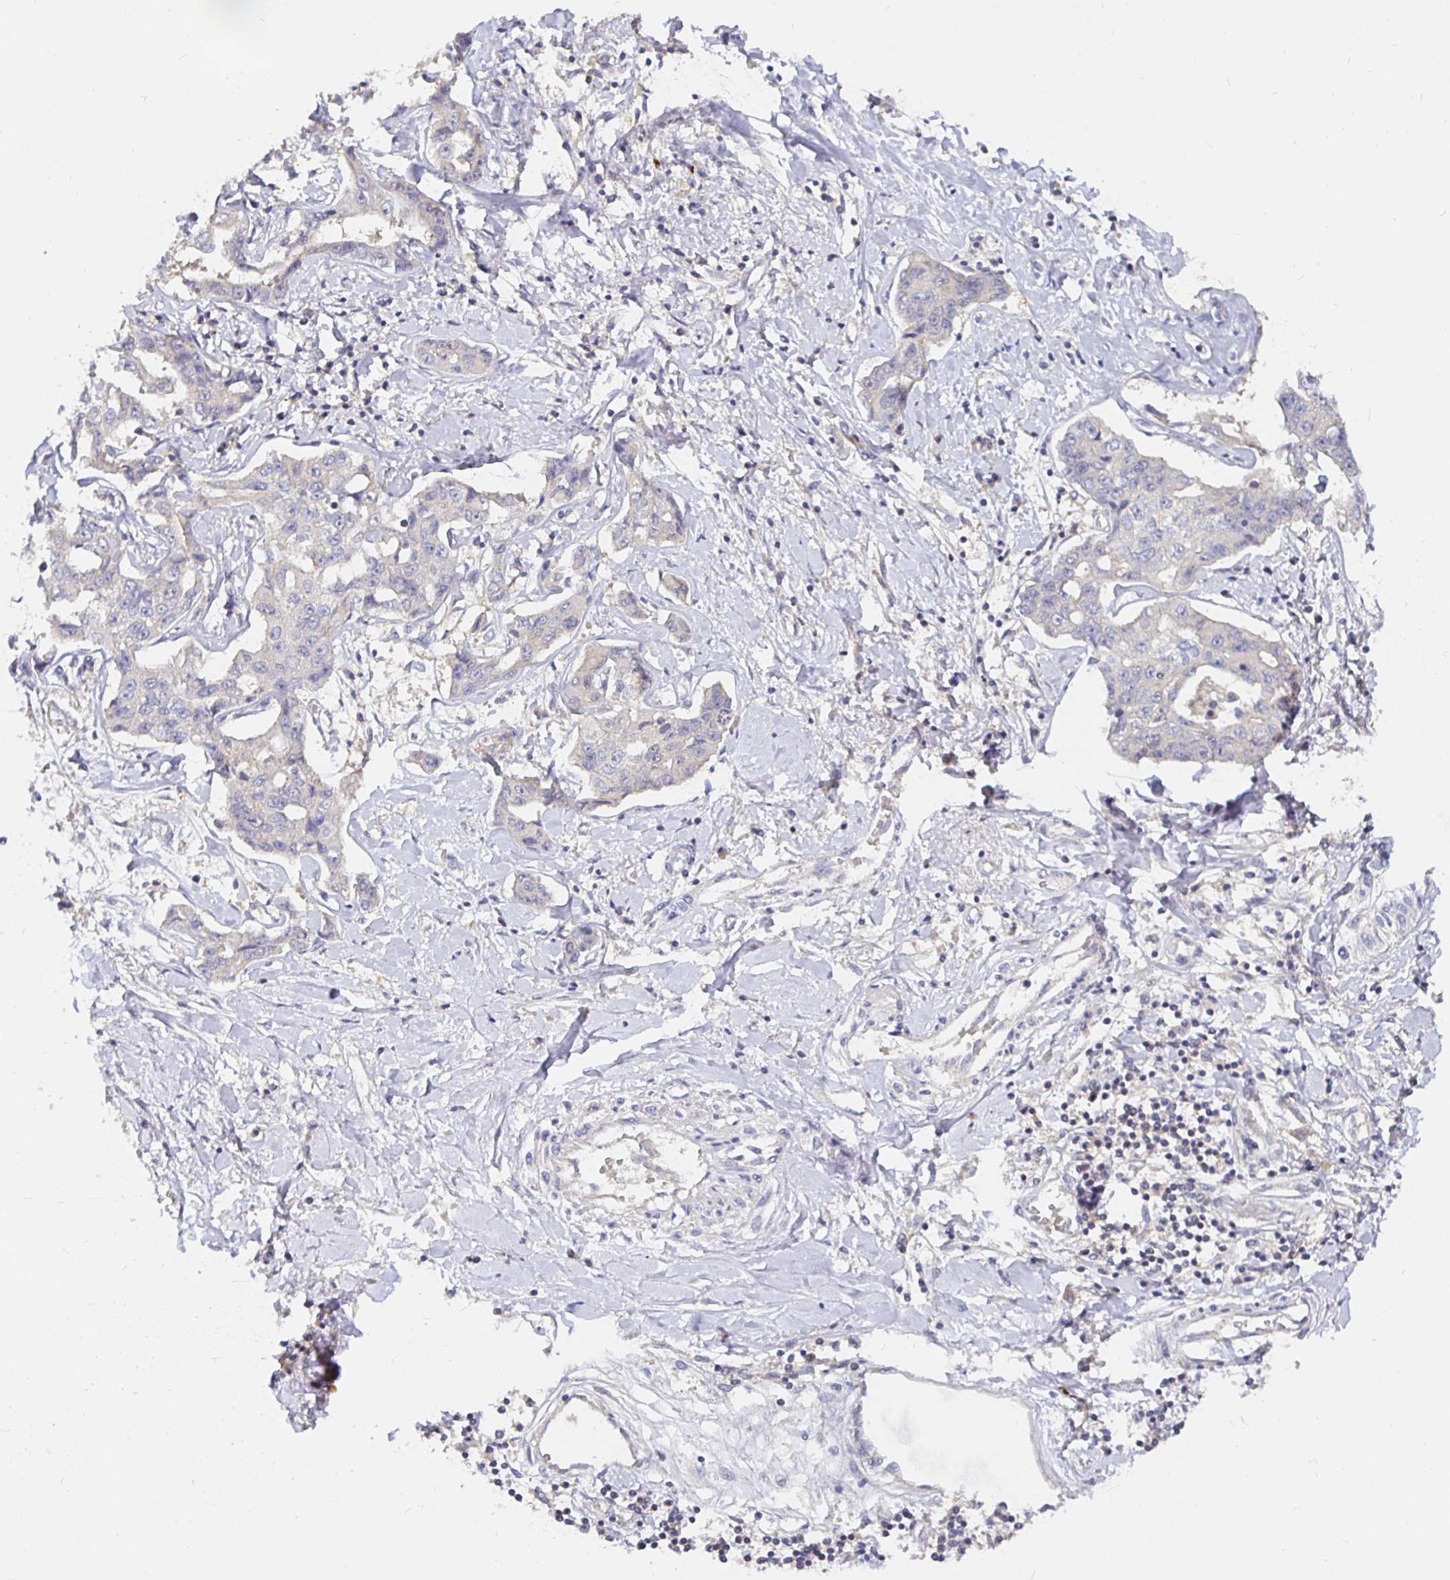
{"staining": {"intensity": "negative", "quantity": "none", "location": "none"}, "tissue": "liver cancer", "cell_type": "Tumor cells", "image_type": "cancer", "snomed": [{"axis": "morphology", "description": "Cholangiocarcinoma"}, {"axis": "topography", "description": "Liver"}], "caption": "Tumor cells show no significant protein staining in liver cholangiocarcinoma.", "gene": "KIF21A", "patient": {"sex": "male", "age": 59}}